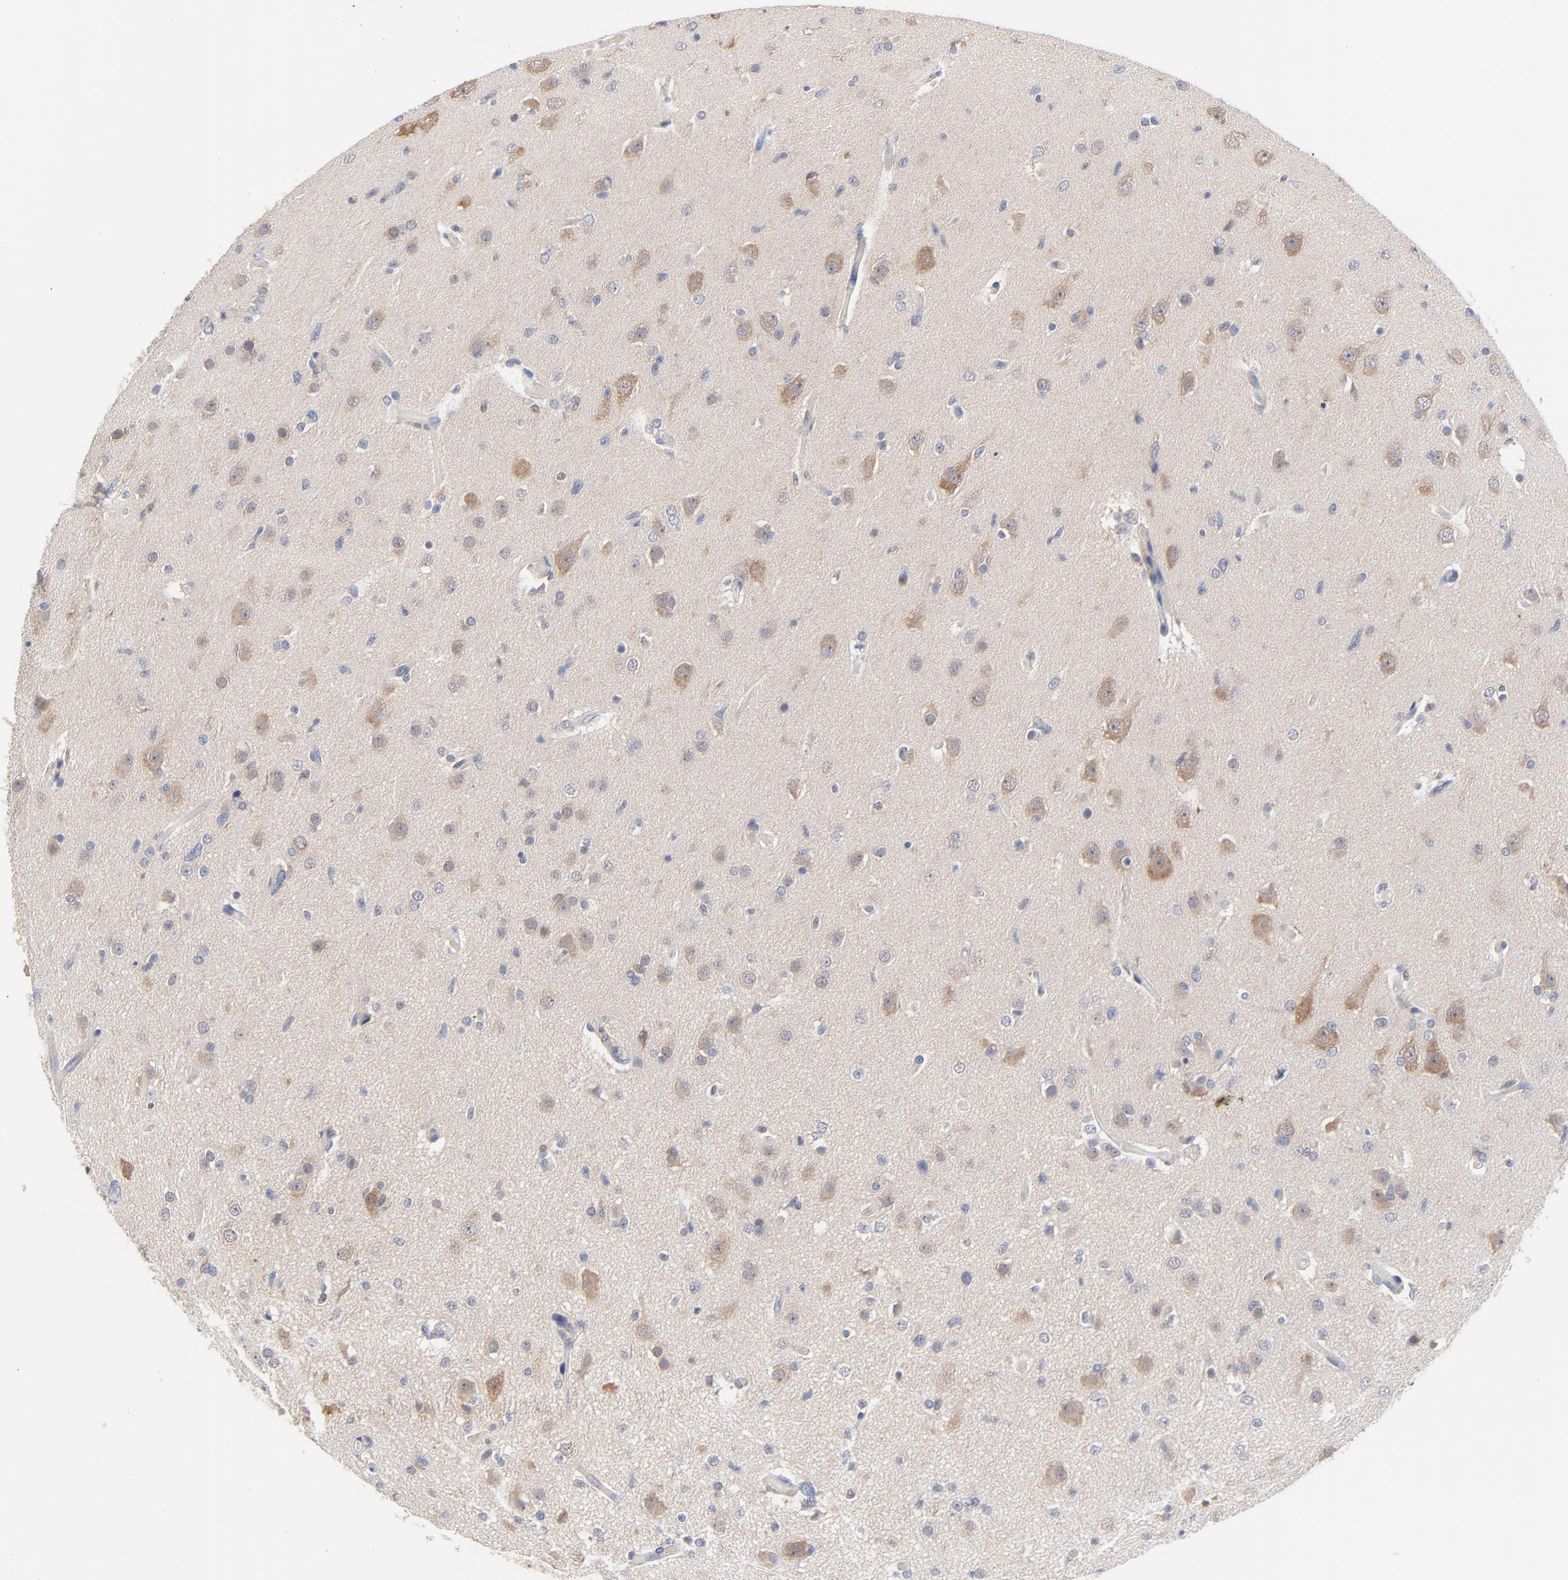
{"staining": {"intensity": "moderate", "quantity": "<25%", "location": "cytoplasmic/membranous"}, "tissue": "glioma", "cell_type": "Tumor cells", "image_type": "cancer", "snomed": [{"axis": "morphology", "description": "Glioma, malignant, High grade"}, {"axis": "topography", "description": "Brain"}], "caption": "The micrograph demonstrates a brown stain indicating the presence of a protein in the cytoplasmic/membranous of tumor cells in glioma. (Brightfield microscopy of DAB IHC at high magnification).", "gene": "CAB39L", "patient": {"sex": "male", "age": 33}}